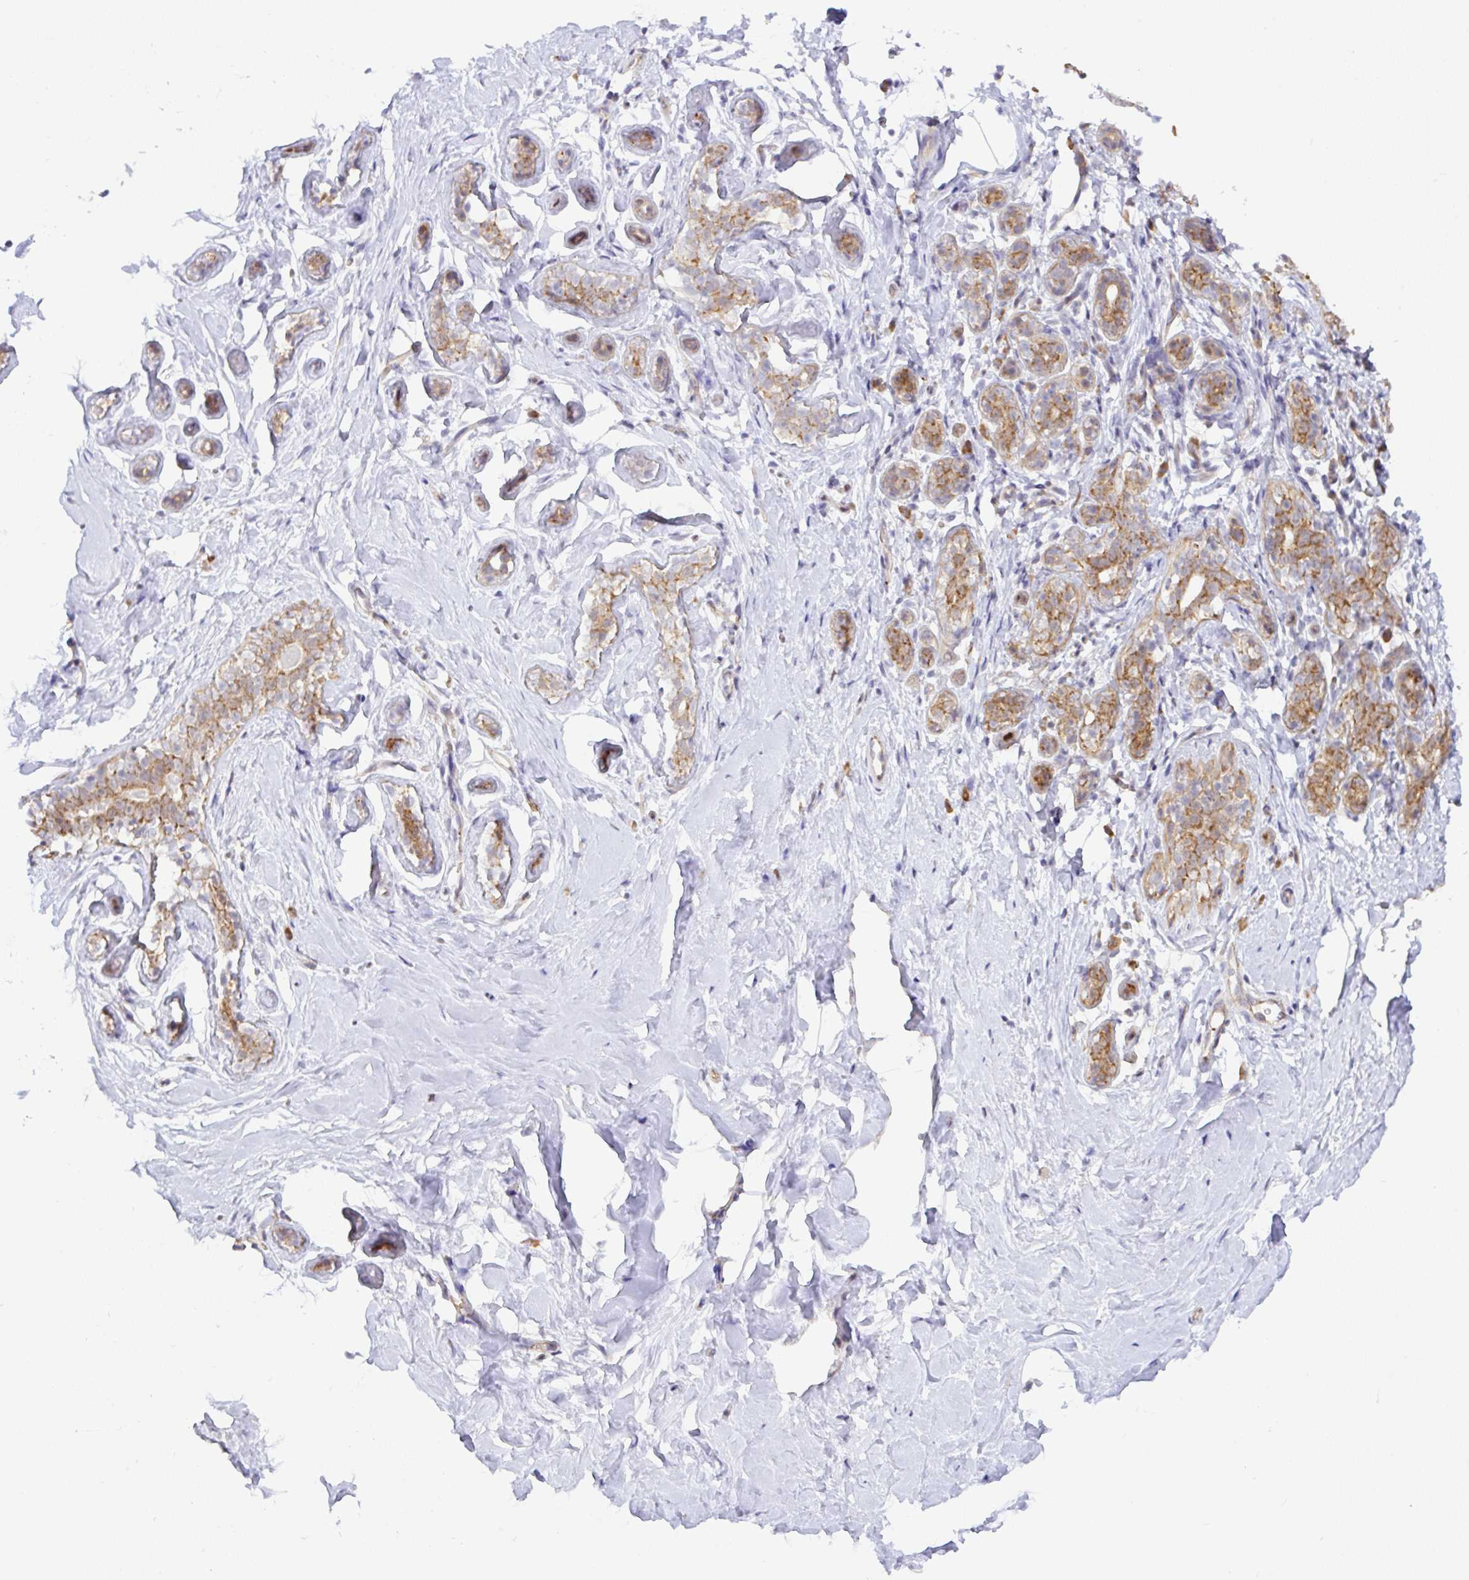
{"staining": {"intensity": "negative", "quantity": "none", "location": "none"}, "tissue": "breast", "cell_type": "Adipocytes", "image_type": "normal", "snomed": [{"axis": "morphology", "description": "Normal tissue, NOS"}, {"axis": "topography", "description": "Breast"}], "caption": "This is an immunohistochemistry micrograph of benign breast. There is no staining in adipocytes.", "gene": "DLEU7", "patient": {"sex": "female", "age": 32}}